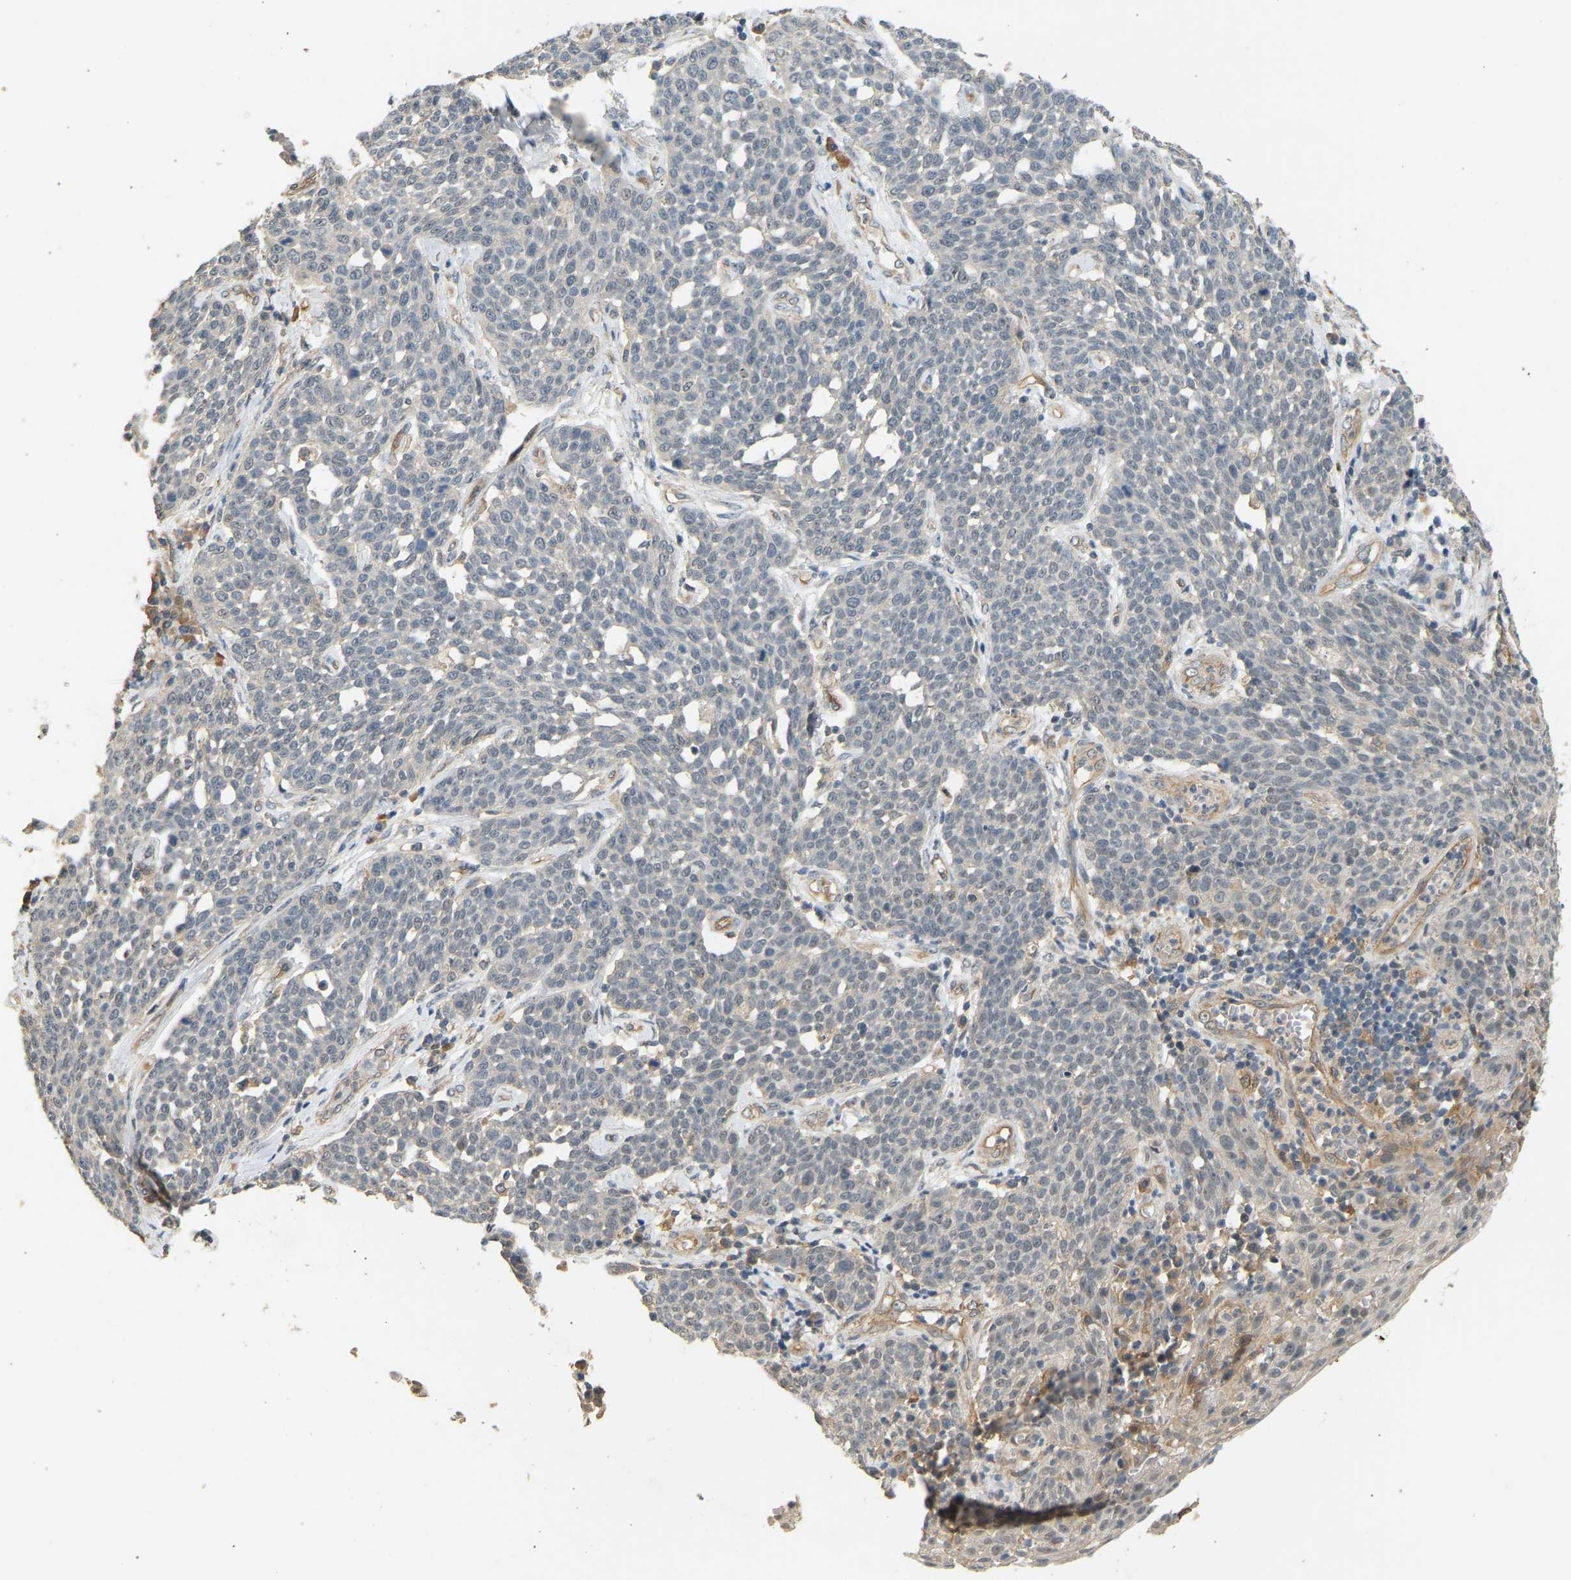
{"staining": {"intensity": "negative", "quantity": "none", "location": "none"}, "tissue": "cervical cancer", "cell_type": "Tumor cells", "image_type": "cancer", "snomed": [{"axis": "morphology", "description": "Squamous cell carcinoma, NOS"}, {"axis": "topography", "description": "Cervix"}], "caption": "IHC of cervical cancer (squamous cell carcinoma) shows no expression in tumor cells. (Brightfield microscopy of DAB immunohistochemistry at high magnification).", "gene": "RGL1", "patient": {"sex": "female", "age": 34}}